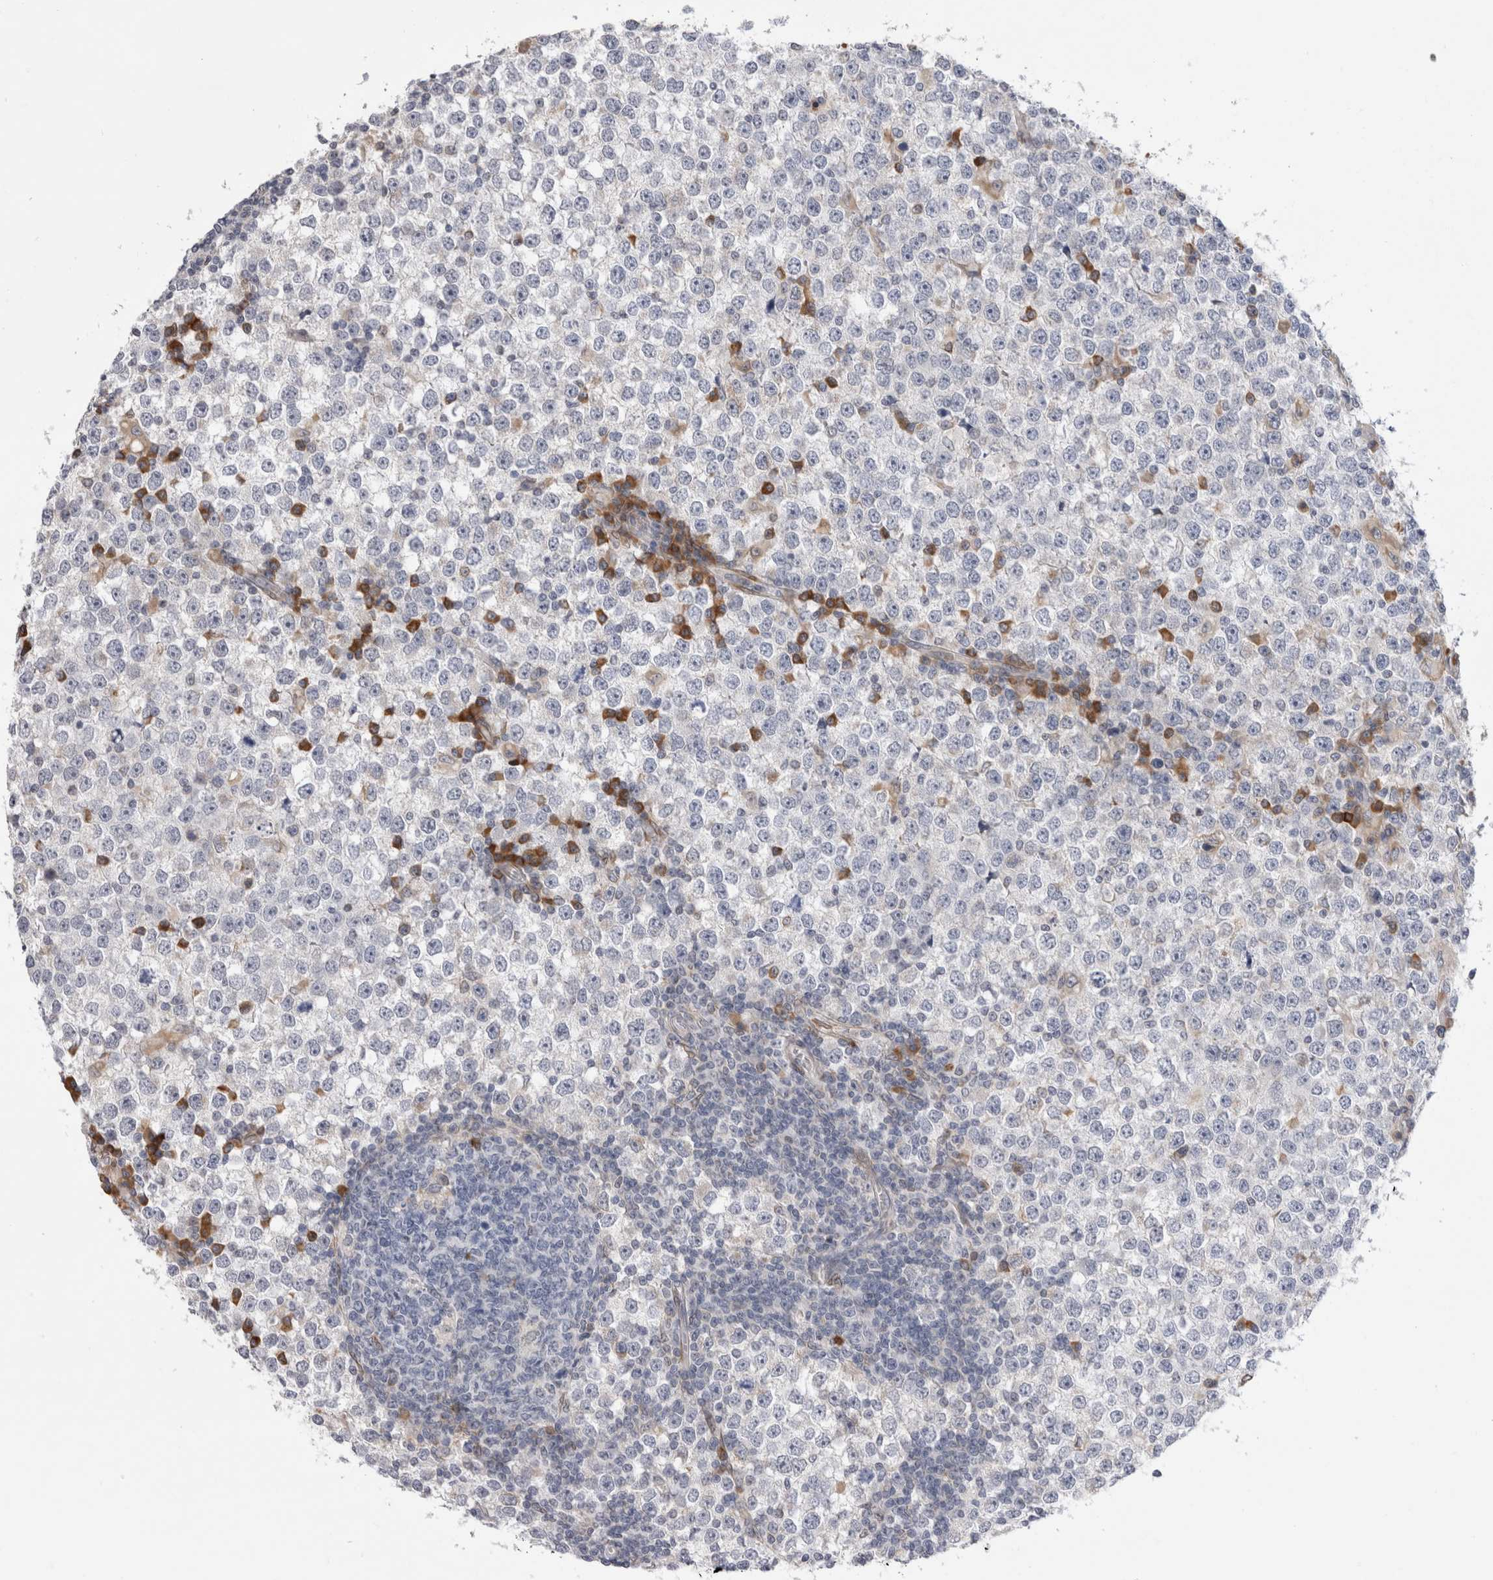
{"staining": {"intensity": "negative", "quantity": "none", "location": "none"}, "tissue": "testis cancer", "cell_type": "Tumor cells", "image_type": "cancer", "snomed": [{"axis": "morphology", "description": "Seminoma, NOS"}, {"axis": "topography", "description": "Testis"}], "caption": "Histopathology image shows no significant protein expression in tumor cells of testis seminoma. (DAB IHC, high magnification).", "gene": "VCPIP1", "patient": {"sex": "male", "age": 65}}